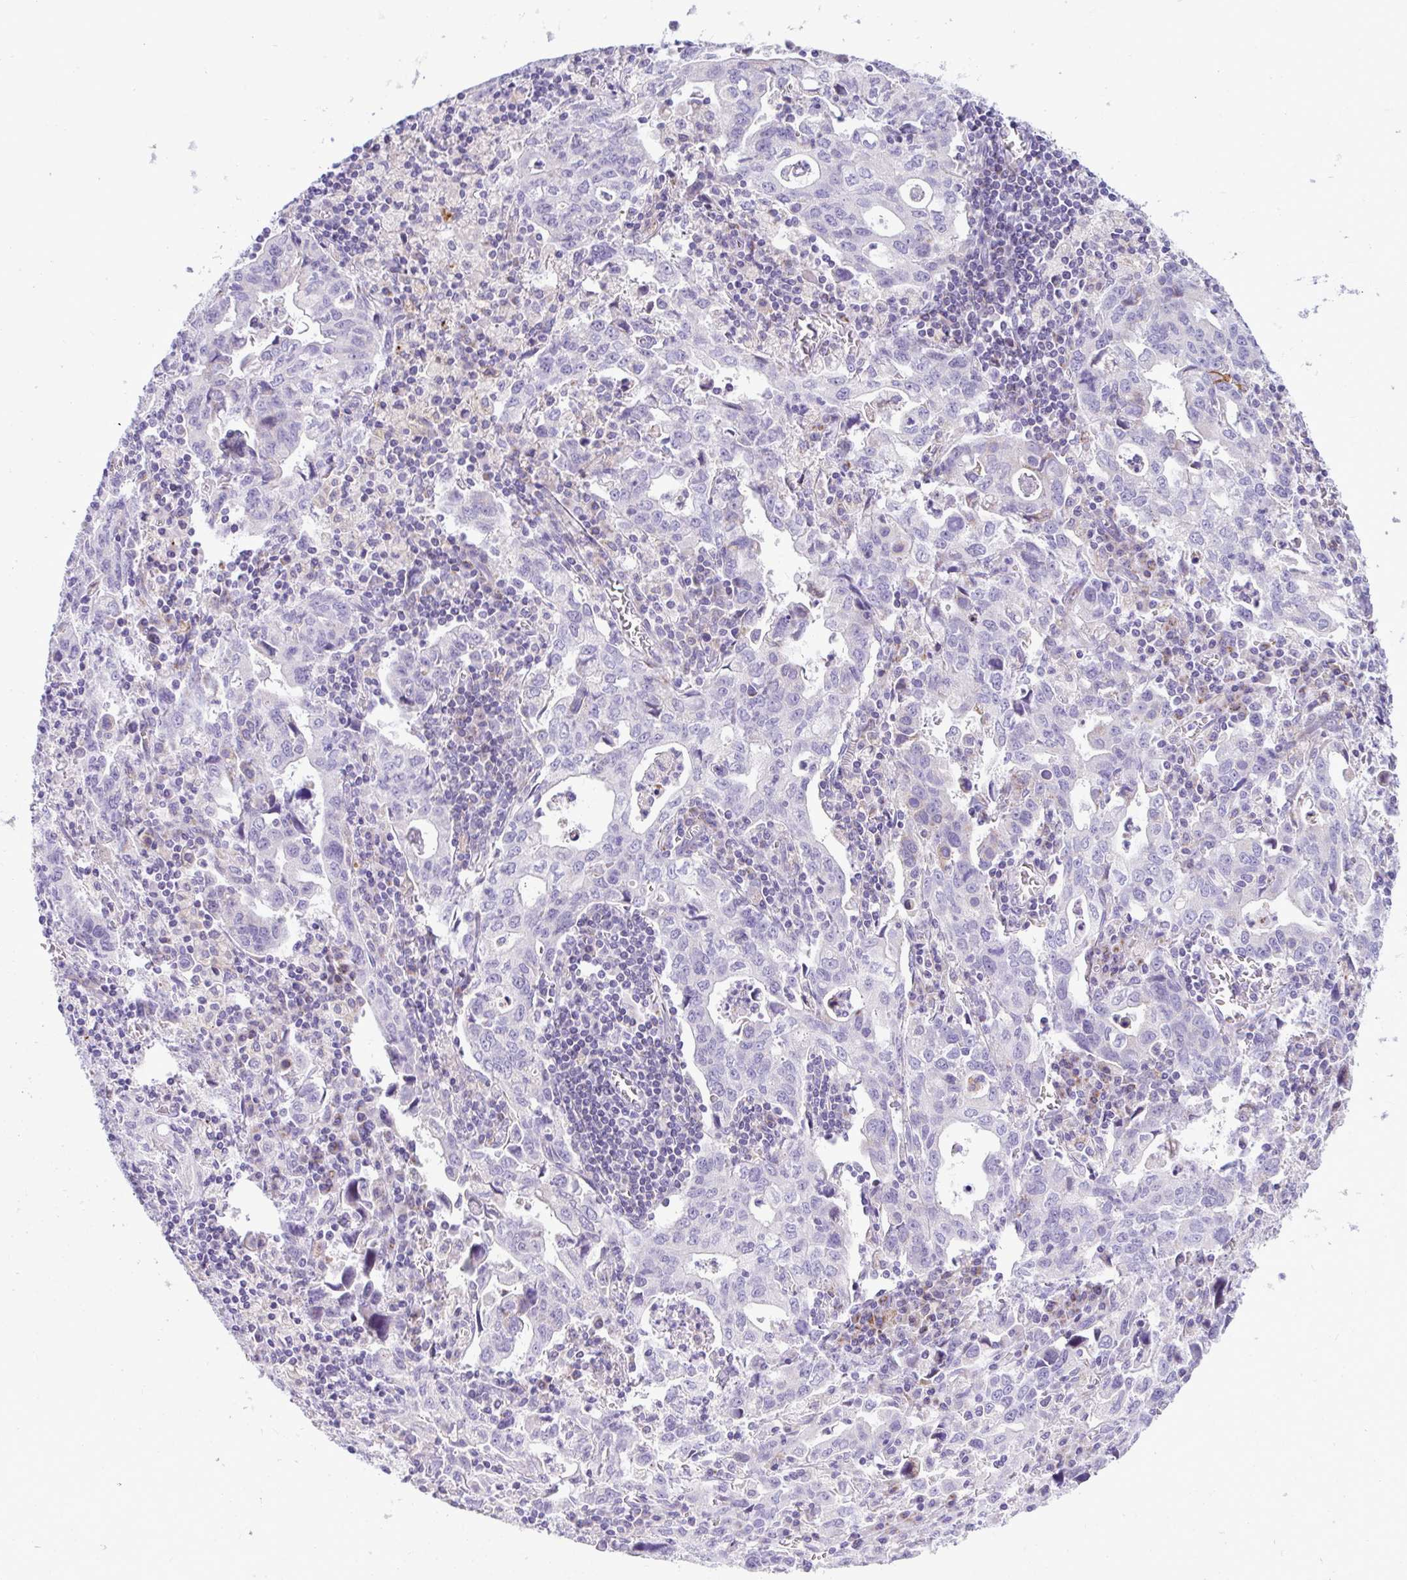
{"staining": {"intensity": "negative", "quantity": "none", "location": "none"}, "tissue": "stomach cancer", "cell_type": "Tumor cells", "image_type": "cancer", "snomed": [{"axis": "morphology", "description": "Adenocarcinoma, NOS"}, {"axis": "topography", "description": "Stomach, upper"}], "caption": "Human stomach cancer (adenocarcinoma) stained for a protein using immunohistochemistry (IHC) exhibits no positivity in tumor cells.", "gene": "DTX3", "patient": {"sex": "male", "age": 85}}